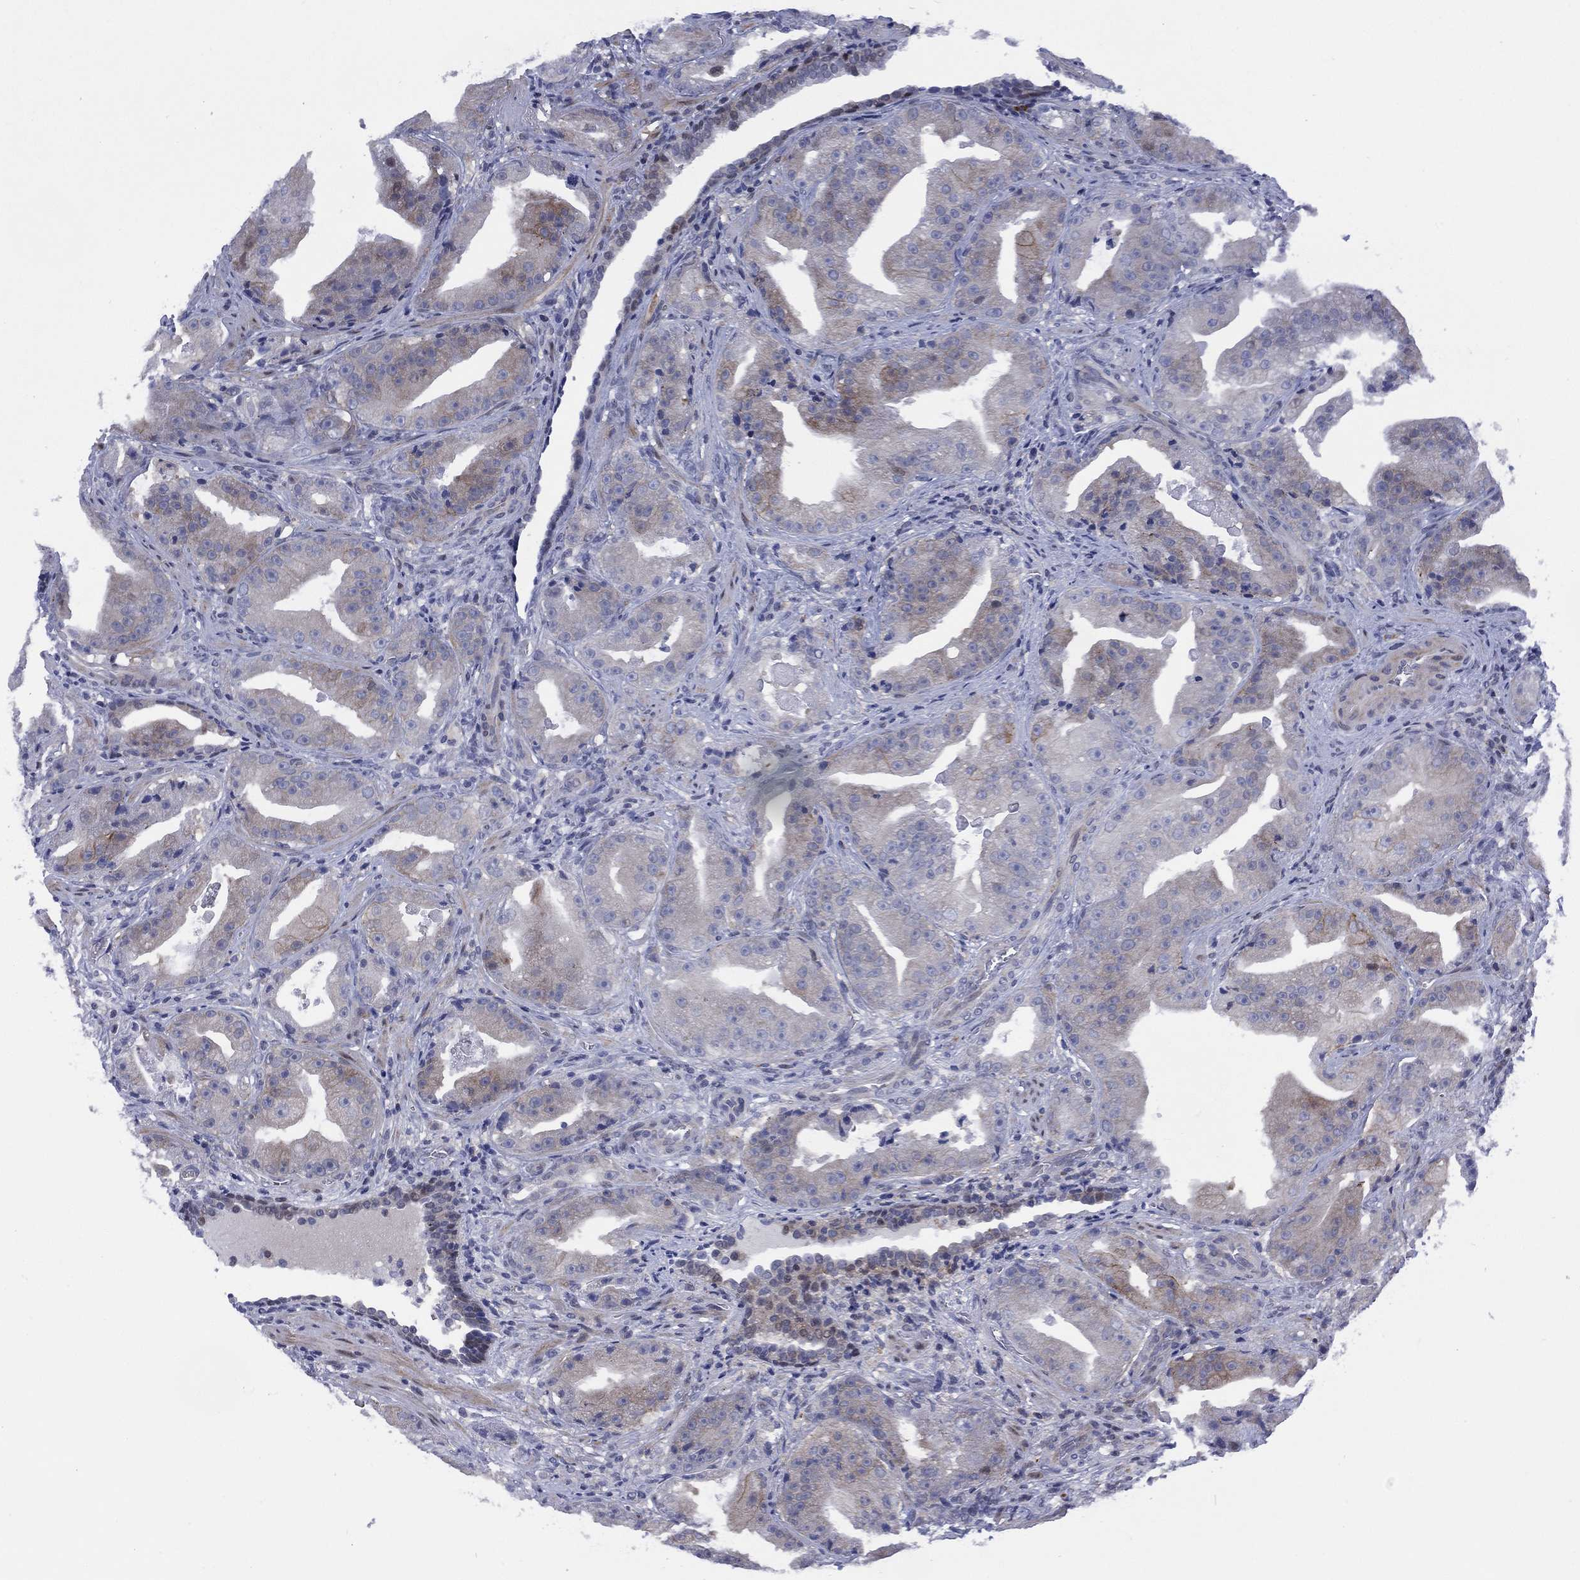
{"staining": {"intensity": "weak", "quantity": "<25%", "location": "cytoplasmic/membranous"}, "tissue": "prostate cancer", "cell_type": "Tumor cells", "image_type": "cancer", "snomed": [{"axis": "morphology", "description": "Adenocarcinoma, Low grade"}, {"axis": "topography", "description": "Prostate"}], "caption": "Tumor cells show no significant protein expression in adenocarcinoma (low-grade) (prostate).", "gene": "SLC4A4", "patient": {"sex": "male", "age": 62}}